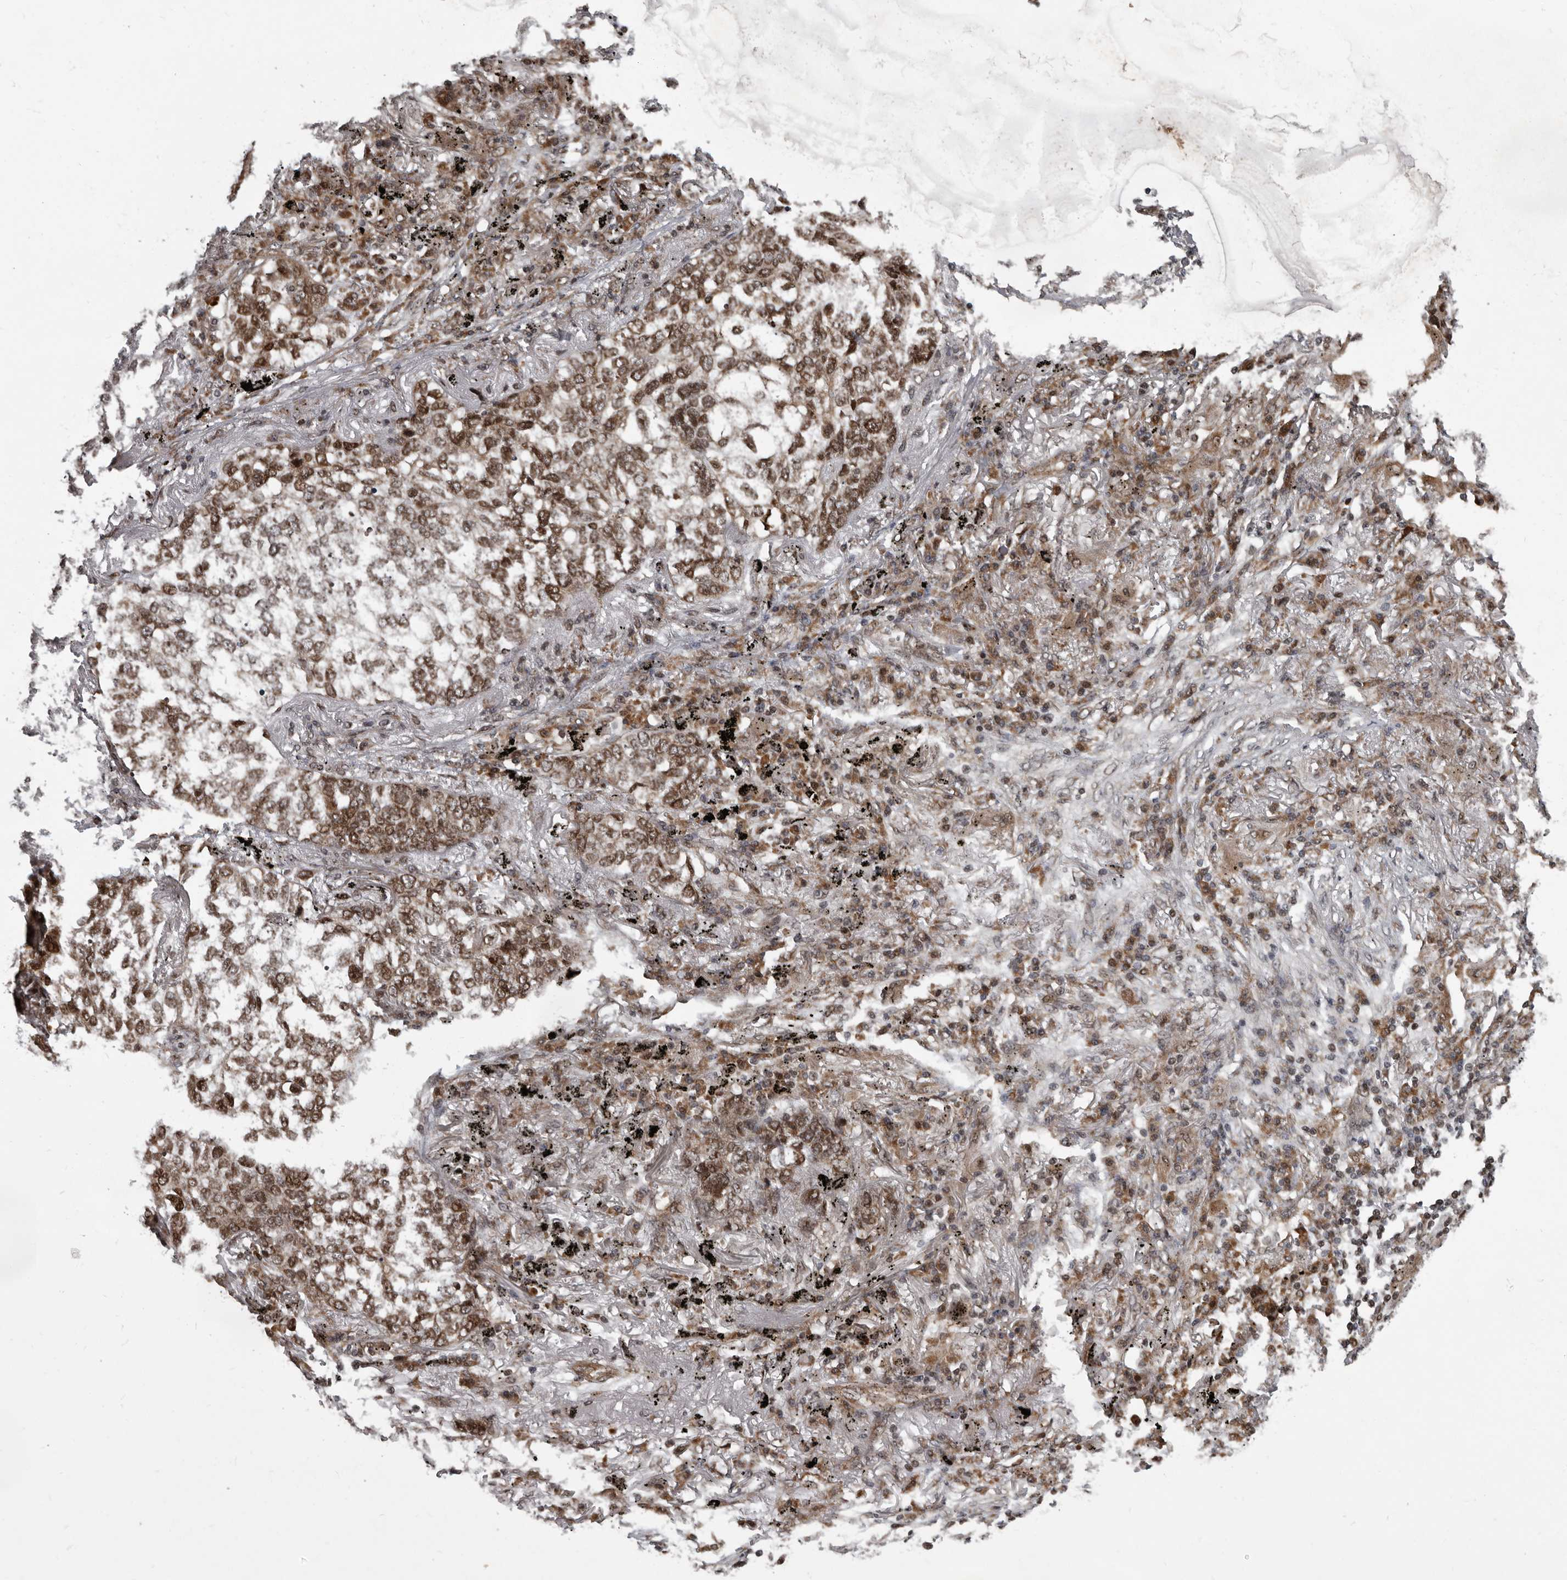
{"staining": {"intensity": "moderate", "quantity": ">75%", "location": "nuclear"}, "tissue": "lung cancer", "cell_type": "Tumor cells", "image_type": "cancer", "snomed": [{"axis": "morphology", "description": "Squamous cell carcinoma, NOS"}, {"axis": "topography", "description": "Lung"}], "caption": "High-power microscopy captured an immunohistochemistry micrograph of lung cancer, revealing moderate nuclear staining in approximately >75% of tumor cells. (brown staining indicates protein expression, while blue staining denotes nuclei).", "gene": "CHD1L", "patient": {"sex": "female", "age": 63}}